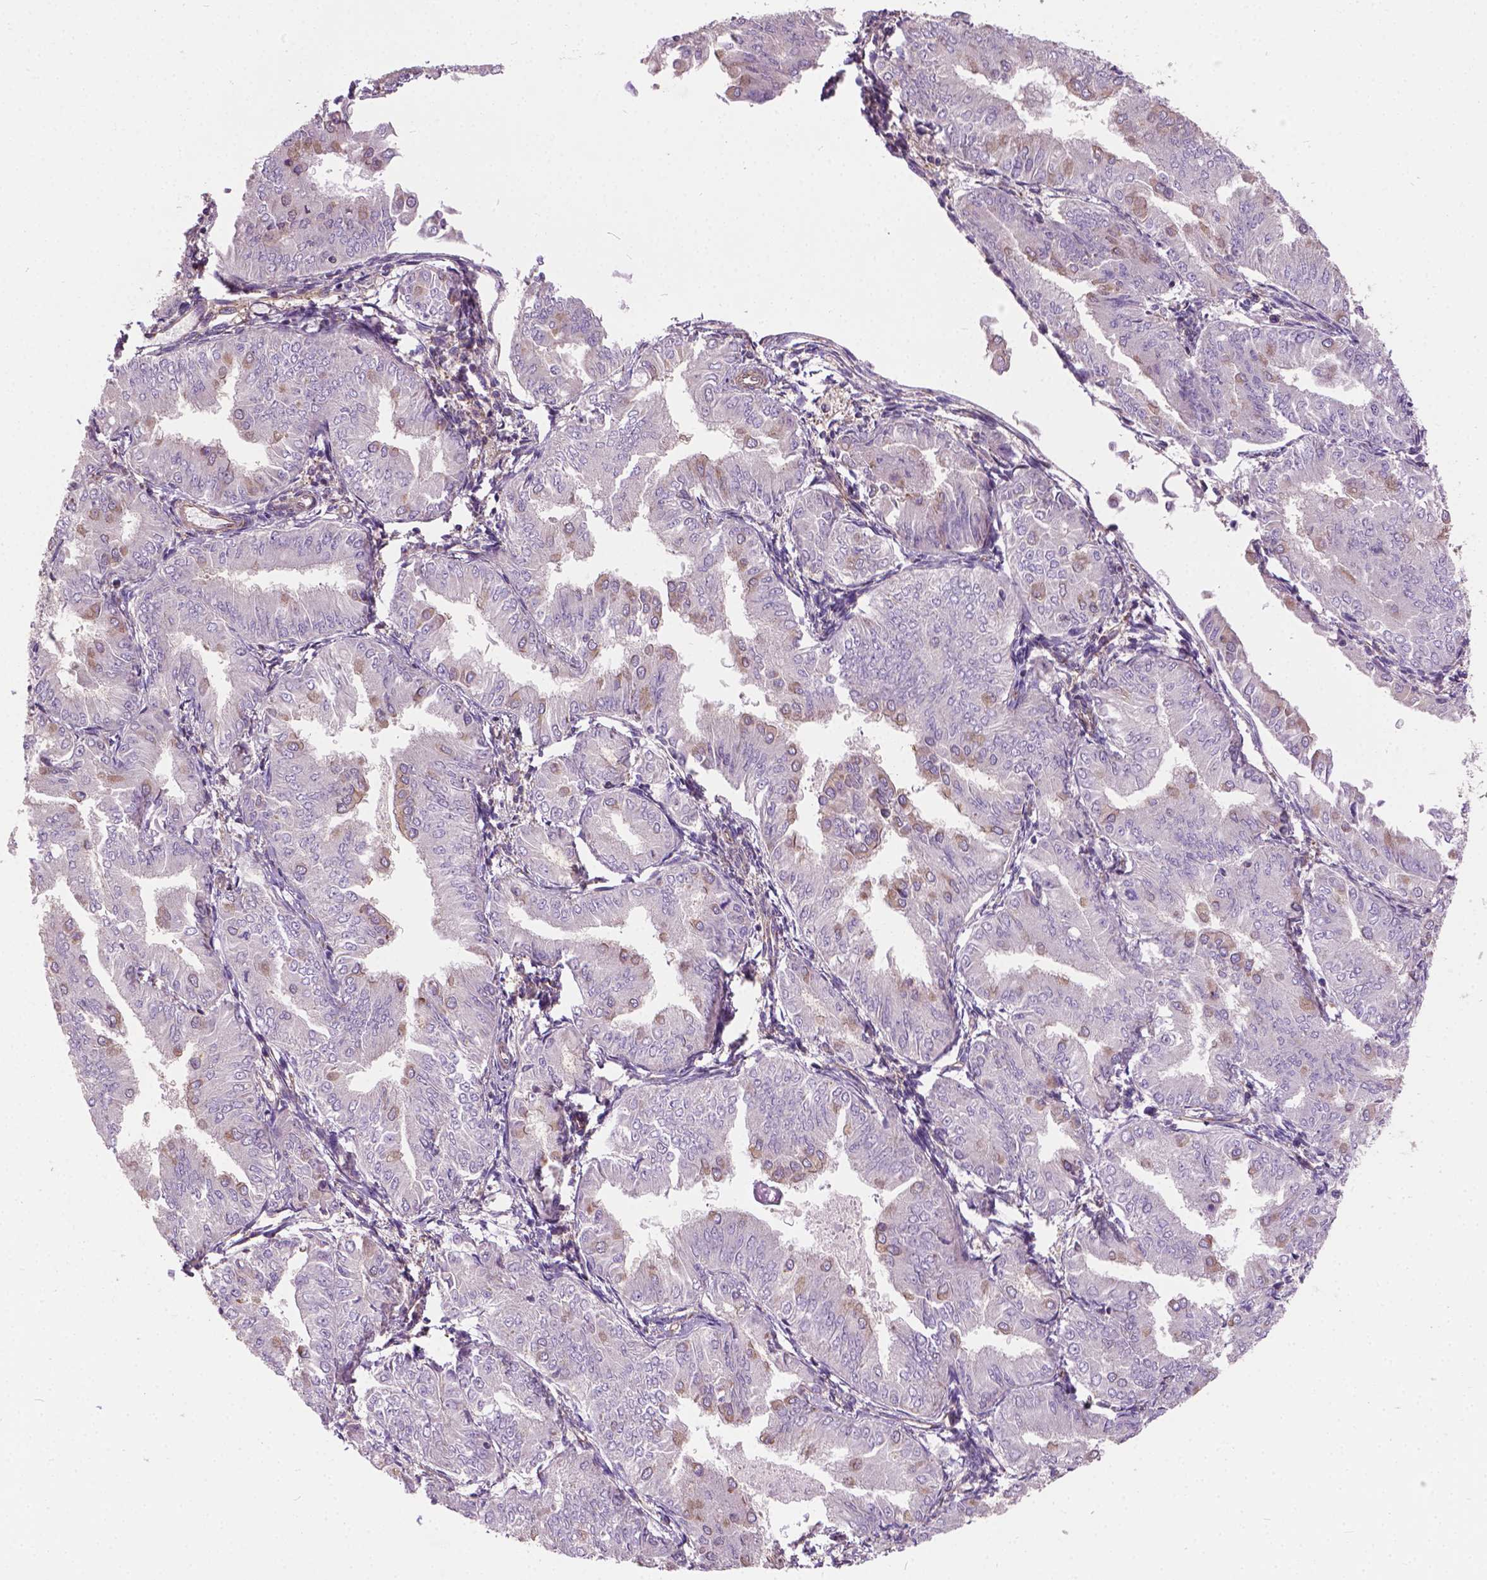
{"staining": {"intensity": "weak", "quantity": "<25%", "location": "cytoplasmic/membranous"}, "tissue": "endometrial cancer", "cell_type": "Tumor cells", "image_type": "cancer", "snomed": [{"axis": "morphology", "description": "Adenocarcinoma, NOS"}, {"axis": "topography", "description": "Endometrium"}], "caption": "The micrograph shows no significant expression in tumor cells of endometrial cancer (adenocarcinoma).", "gene": "MZT1", "patient": {"sex": "female", "age": 53}}